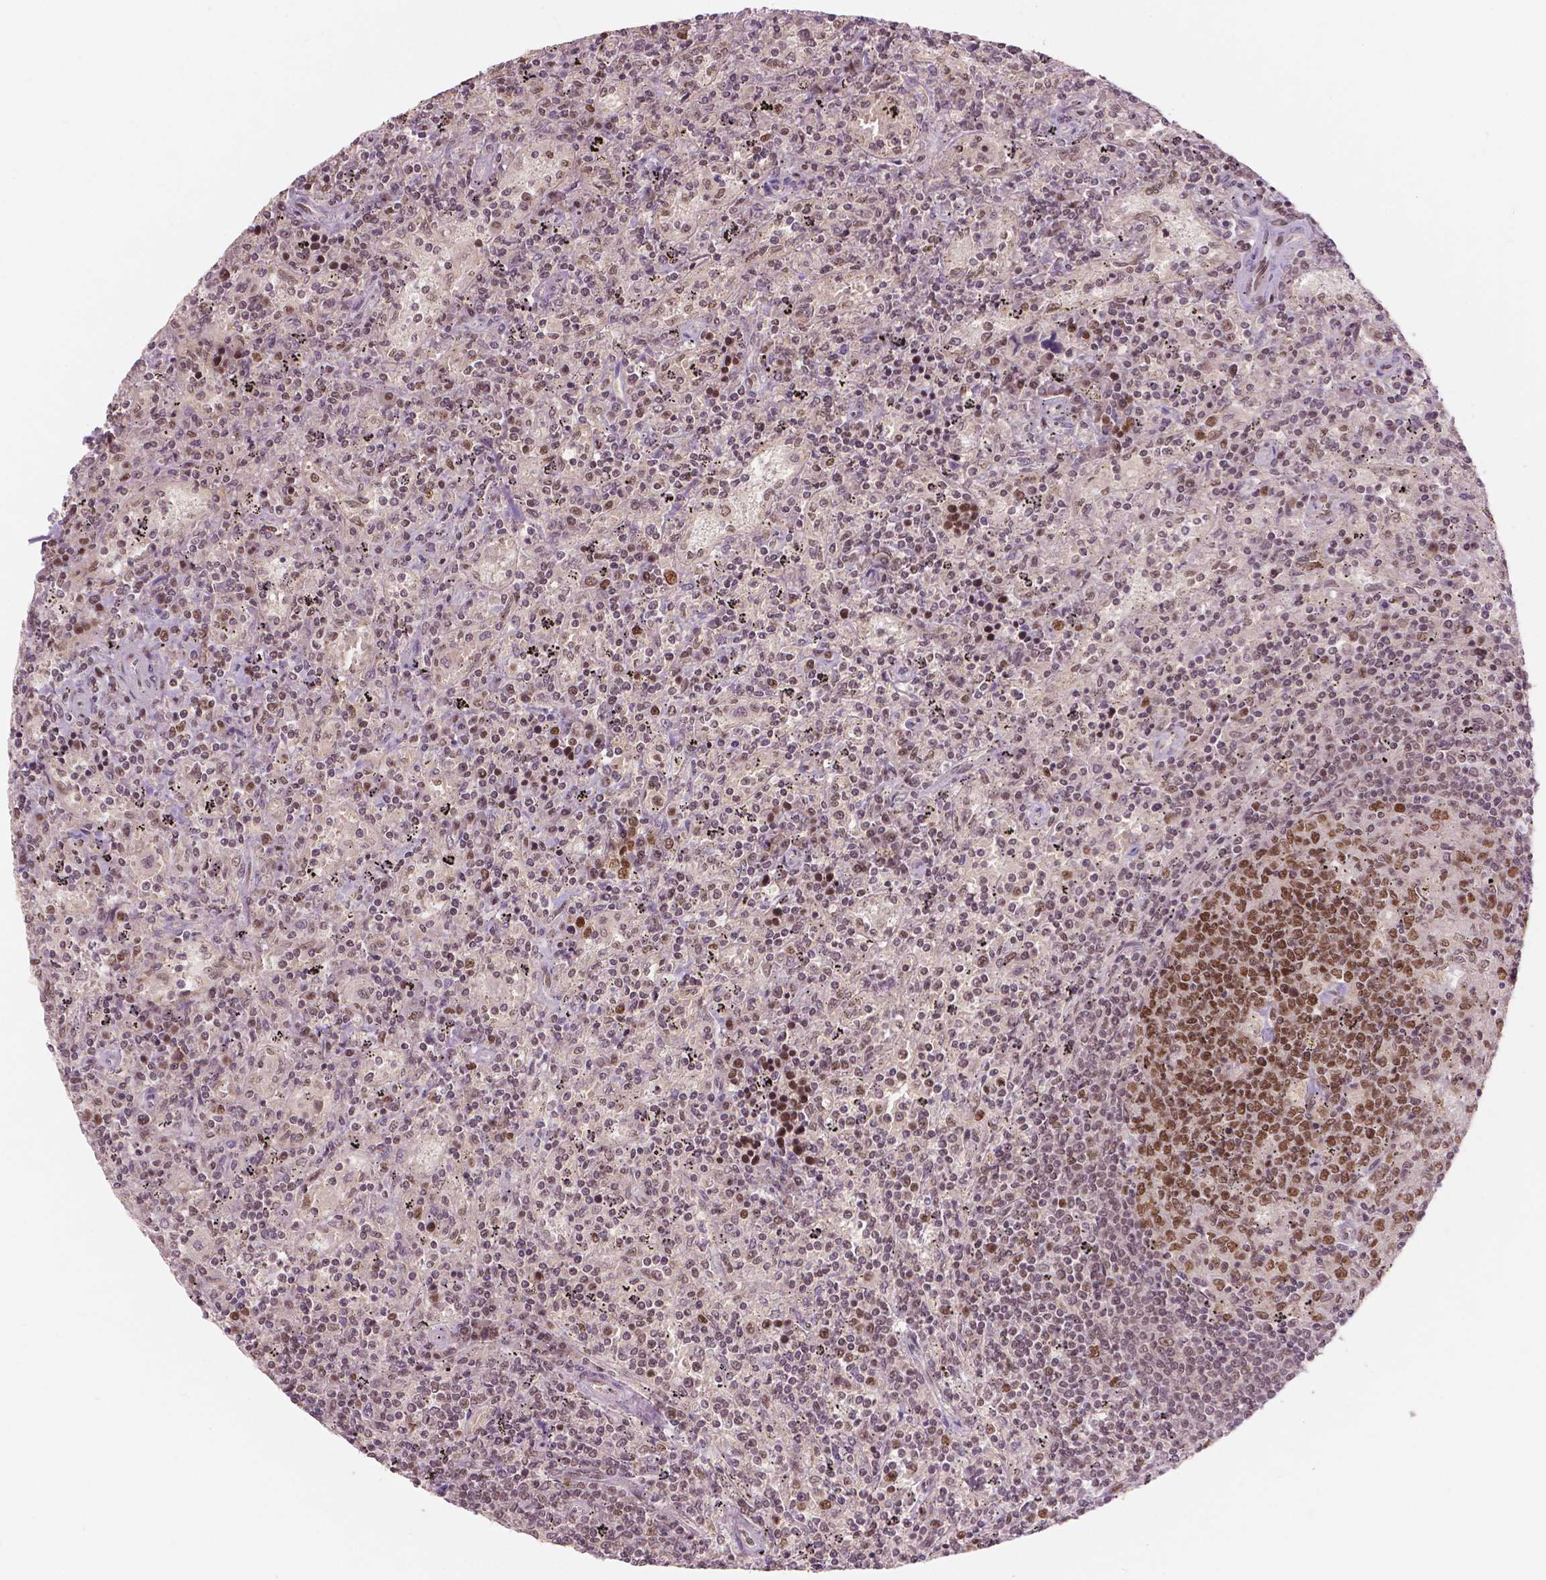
{"staining": {"intensity": "moderate", "quantity": "<25%", "location": "nuclear"}, "tissue": "lymphoma", "cell_type": "Tumor cells", "image_type": "cancer", "snomed": [{"axis": "morphology", "description": "Malignant lymphoma, non-Hodgkin's type, Low grade"}, {"axis": "topography", "description": "Spleen"}], "caption": "IHC (DAB) staining of human lymphoma shows moderate nuclear protein staining in about <25% of tumor cells.", "gene": "NSD2", "patient": {"sex": "male", "age": 62}}